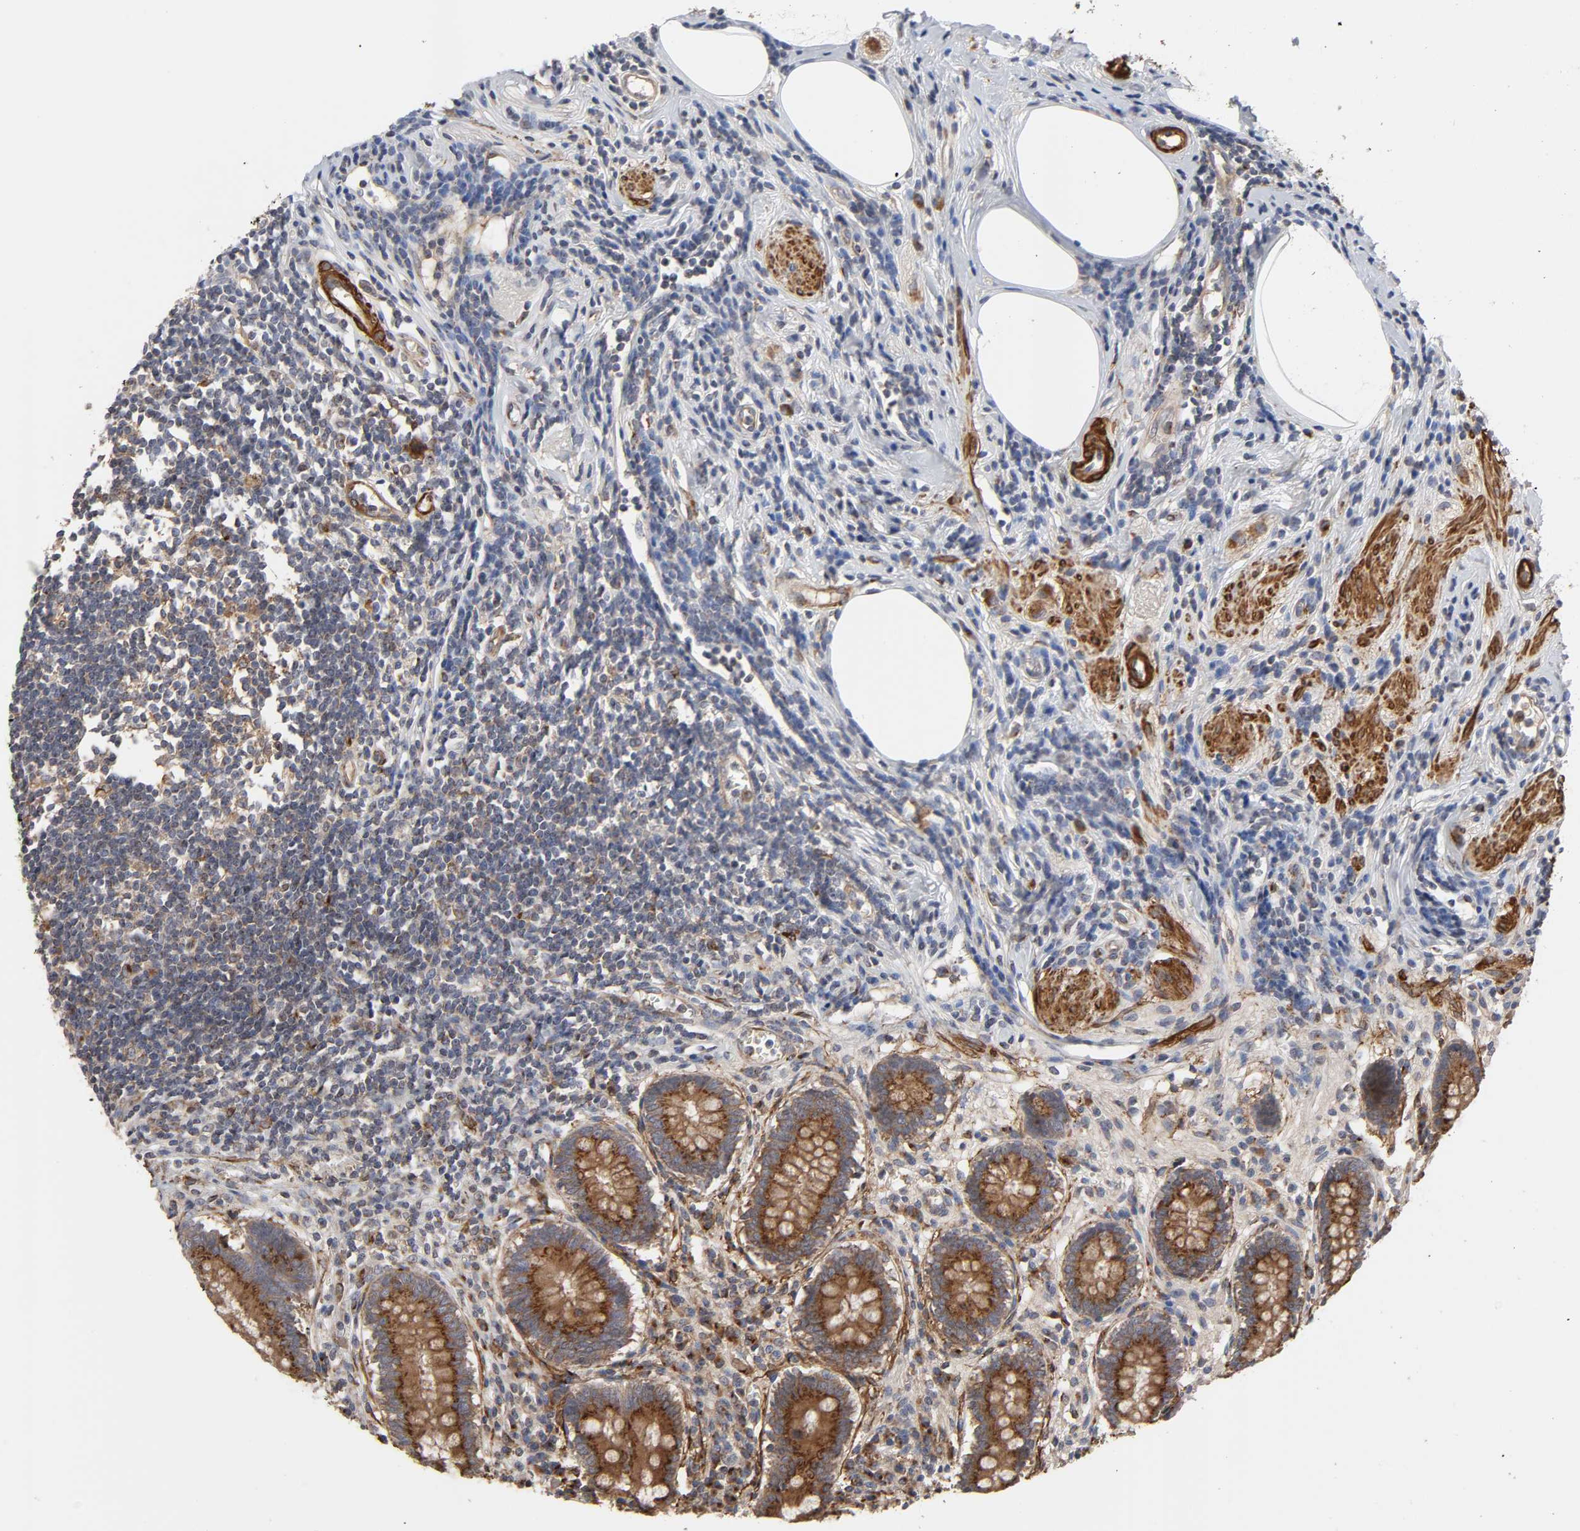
{"staining": {"intensity": "strong", "quantity": ">75%", "location": "cytoplasmic/membranous"}, "tissue": "appendix", "cell_type": "Glandular cells", "image_type": "normal", "snomed": [{"axis": "morphology", "description": "Normal tissue, NOS"}, {"axis": "topography", "description": "Appendix"}], "caption": "Immunohistochemical staining of benign human appendix demonstrates strong cytoplasmic/membranous protein positivity in approximately >75% of glandular cells. Nuclei are stained in blue.", "gene": "GNPTG", "patient": {"sex": "female", "age": 50}}